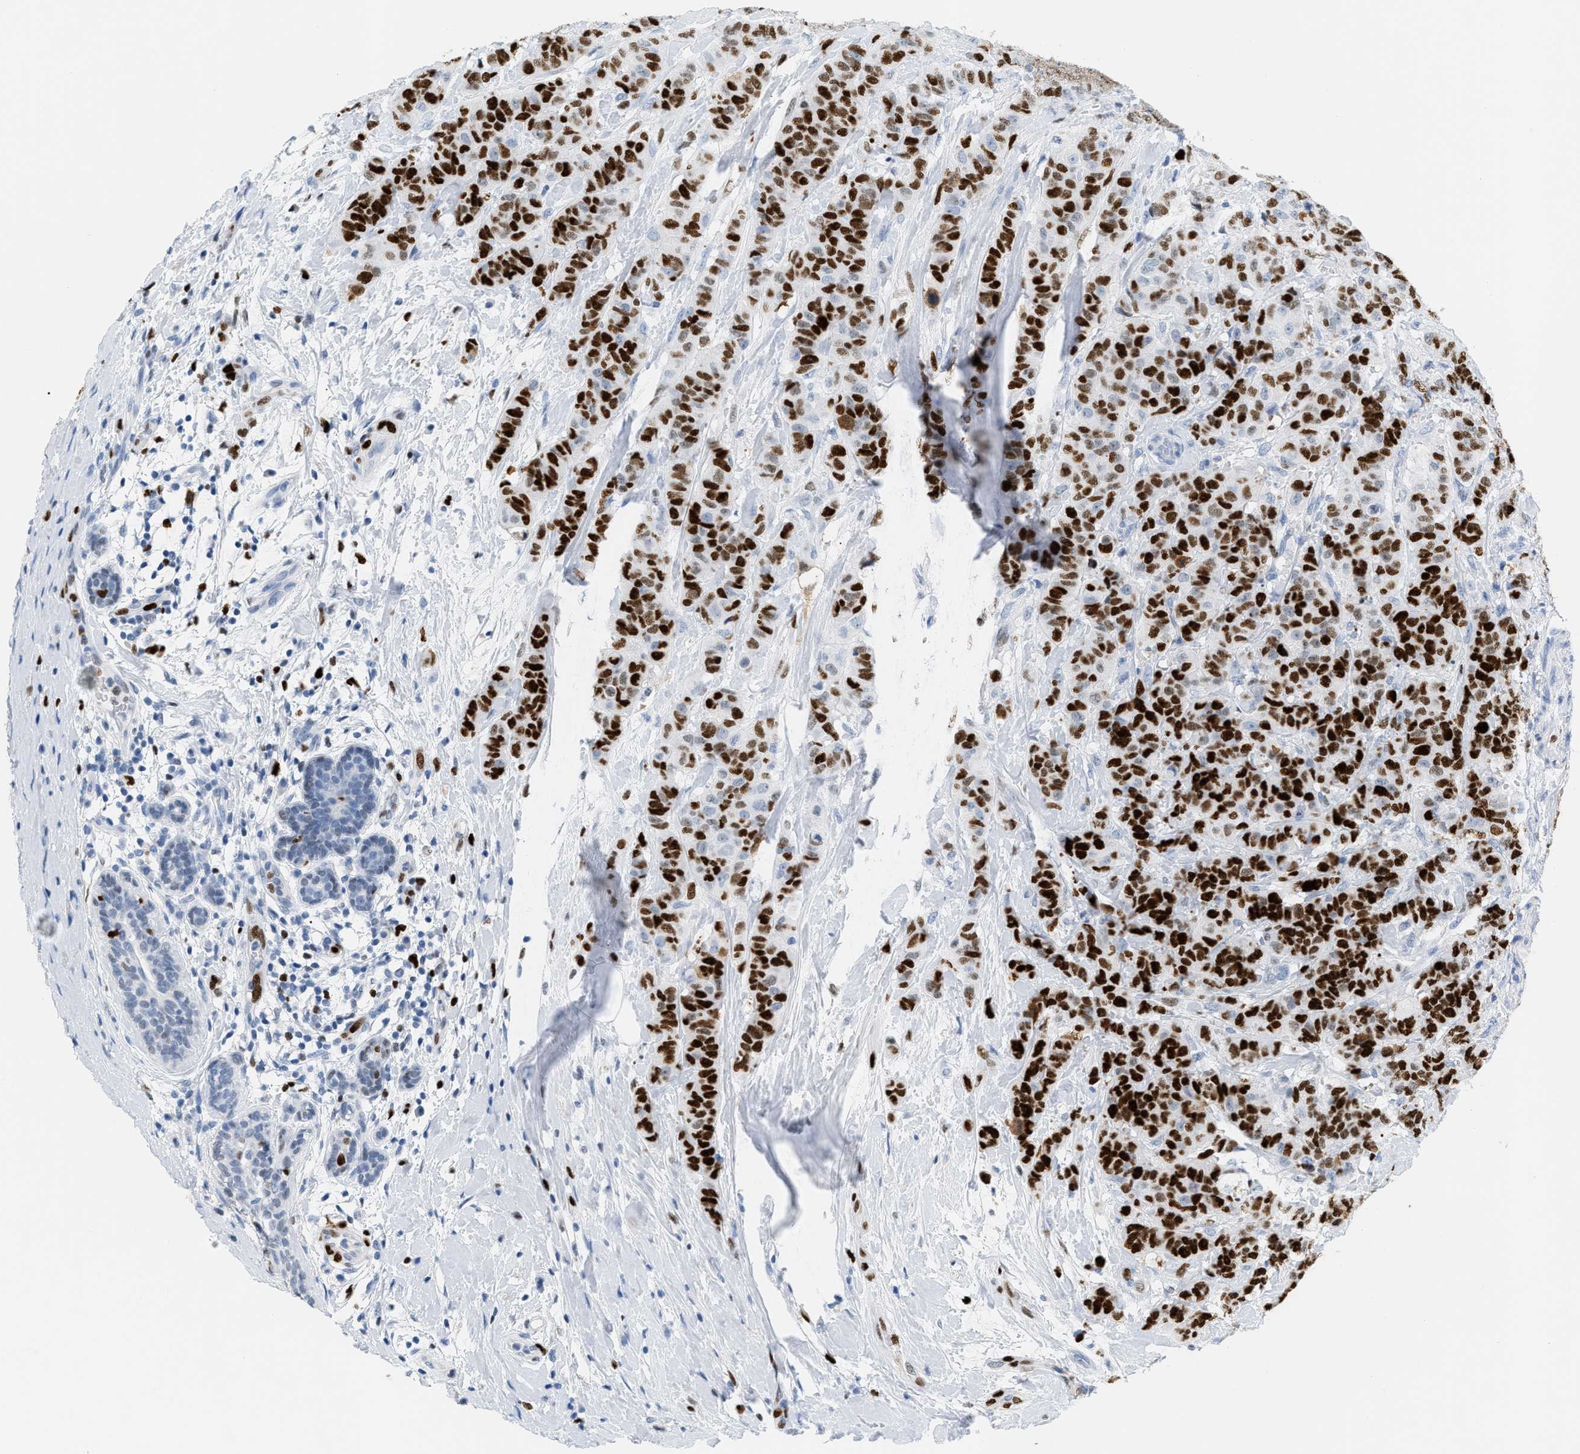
{"staining": {"intensity": "strong", "quantity": ">75%", "location": "nuclear"}, "tissue": "breast cancer", "cell_type": "Tumor cells", "image_type": "cancer", "snomed": [{"axis": "morphology", "description": "Normal tissue, NOS"}, {"axis": "morphology", "description": "Duct carcinoma"}, {"axis": "topography", "description": "Breast"}], "caption": "DAB (3,3'-diaminobenzidine) immunohistochemical staining of breast cancer displays strong nuclear protein staining in about >75% of tumor cells.", "gene": "MCM7", "patient": {"sex": "female", "age": 40}}